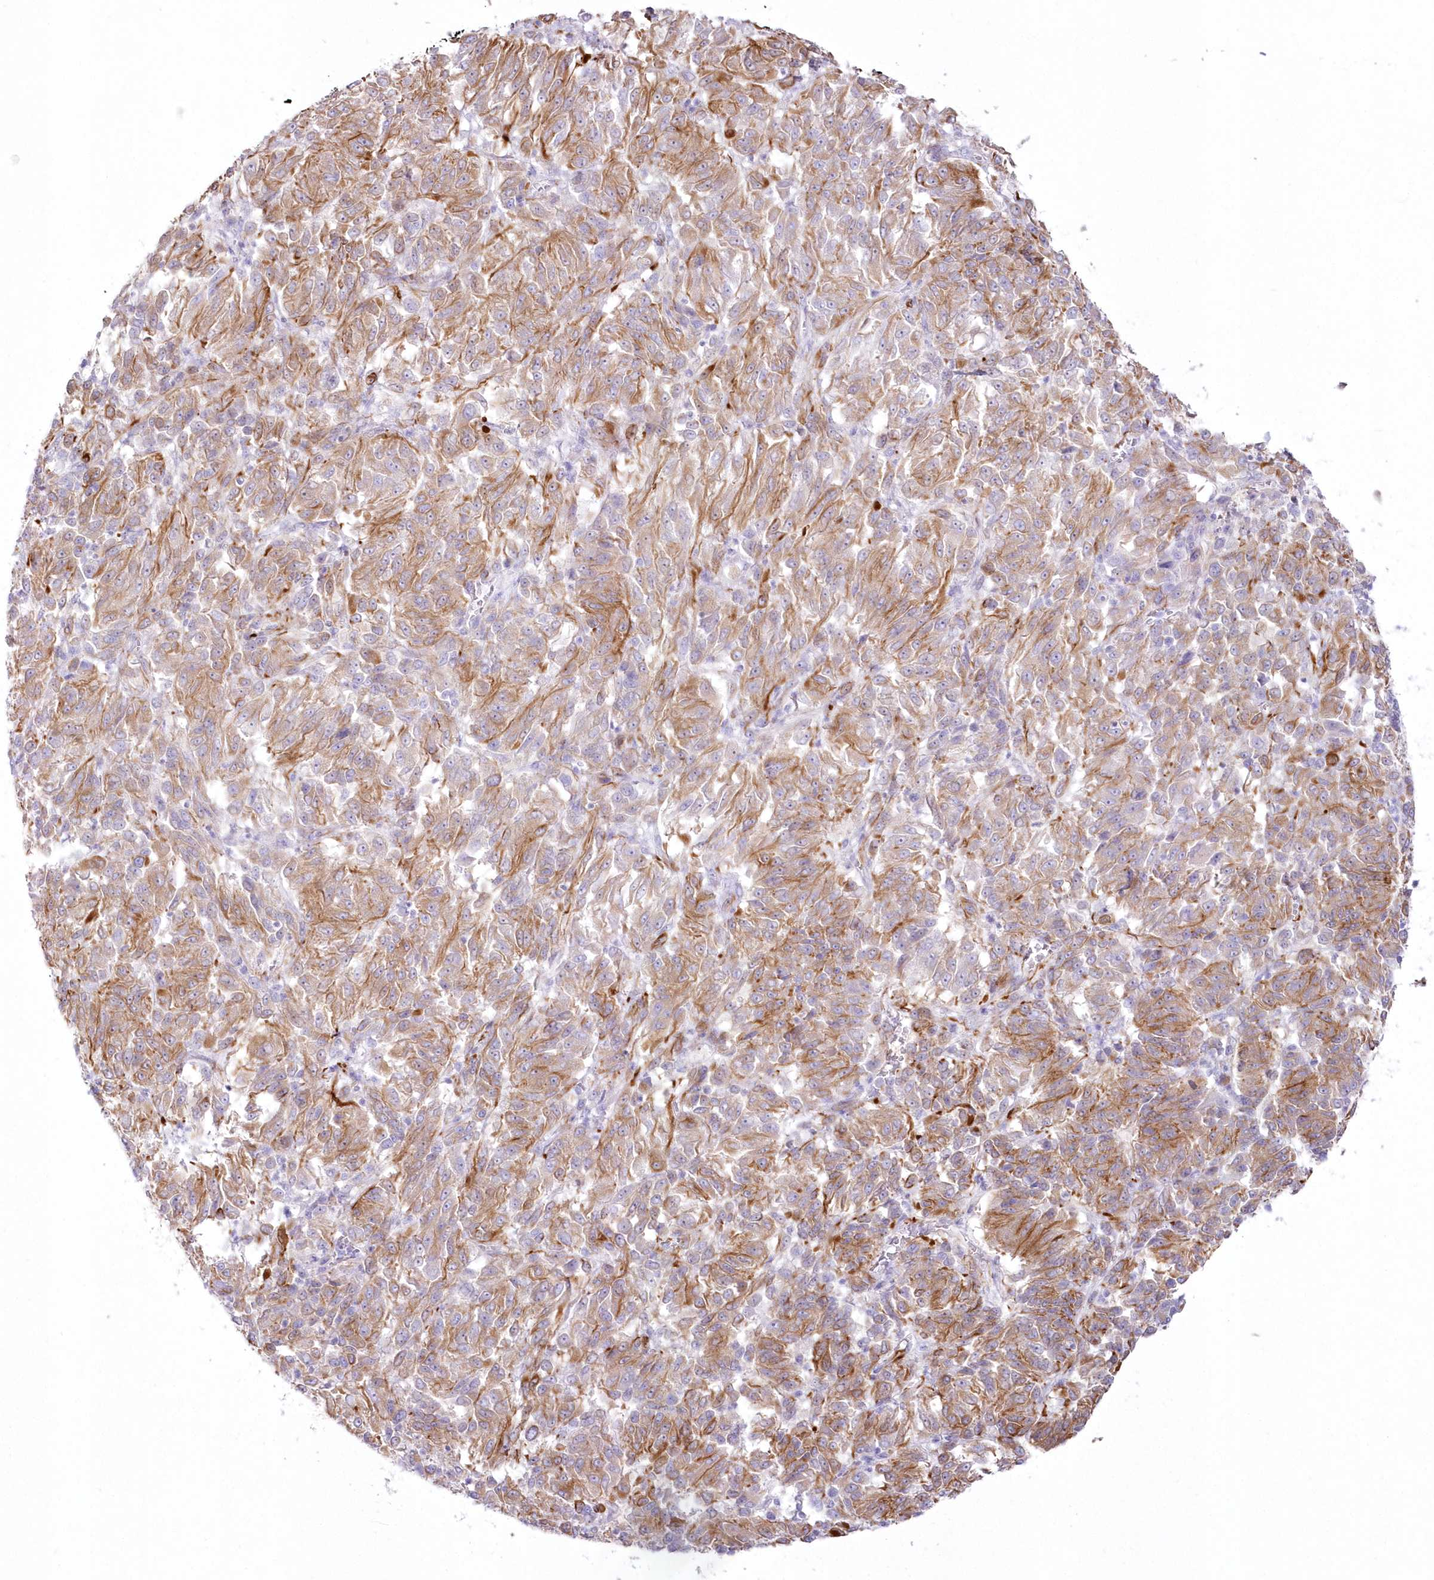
{"staining": {"intensity": "moderate", "quantity": ">75%", "location": "cytoplasmic/membranous"}, "tissue": "melanoma", "cell_type": "Tumor cells", "image_type": "cancer", "snomed": [{"axis": "morphology", "description": "Malignant melanoma, Metastatic site"}, {"axis": "topography", "description": "Lung"}], "caption": "A brown stain shows moderate cytoplasmic/membranous expression of a protein in human malignant melanoma (metastatic site) tumor cells.", "gene": "ZNF843", "patient": {"sex": "male", "age": 64}}